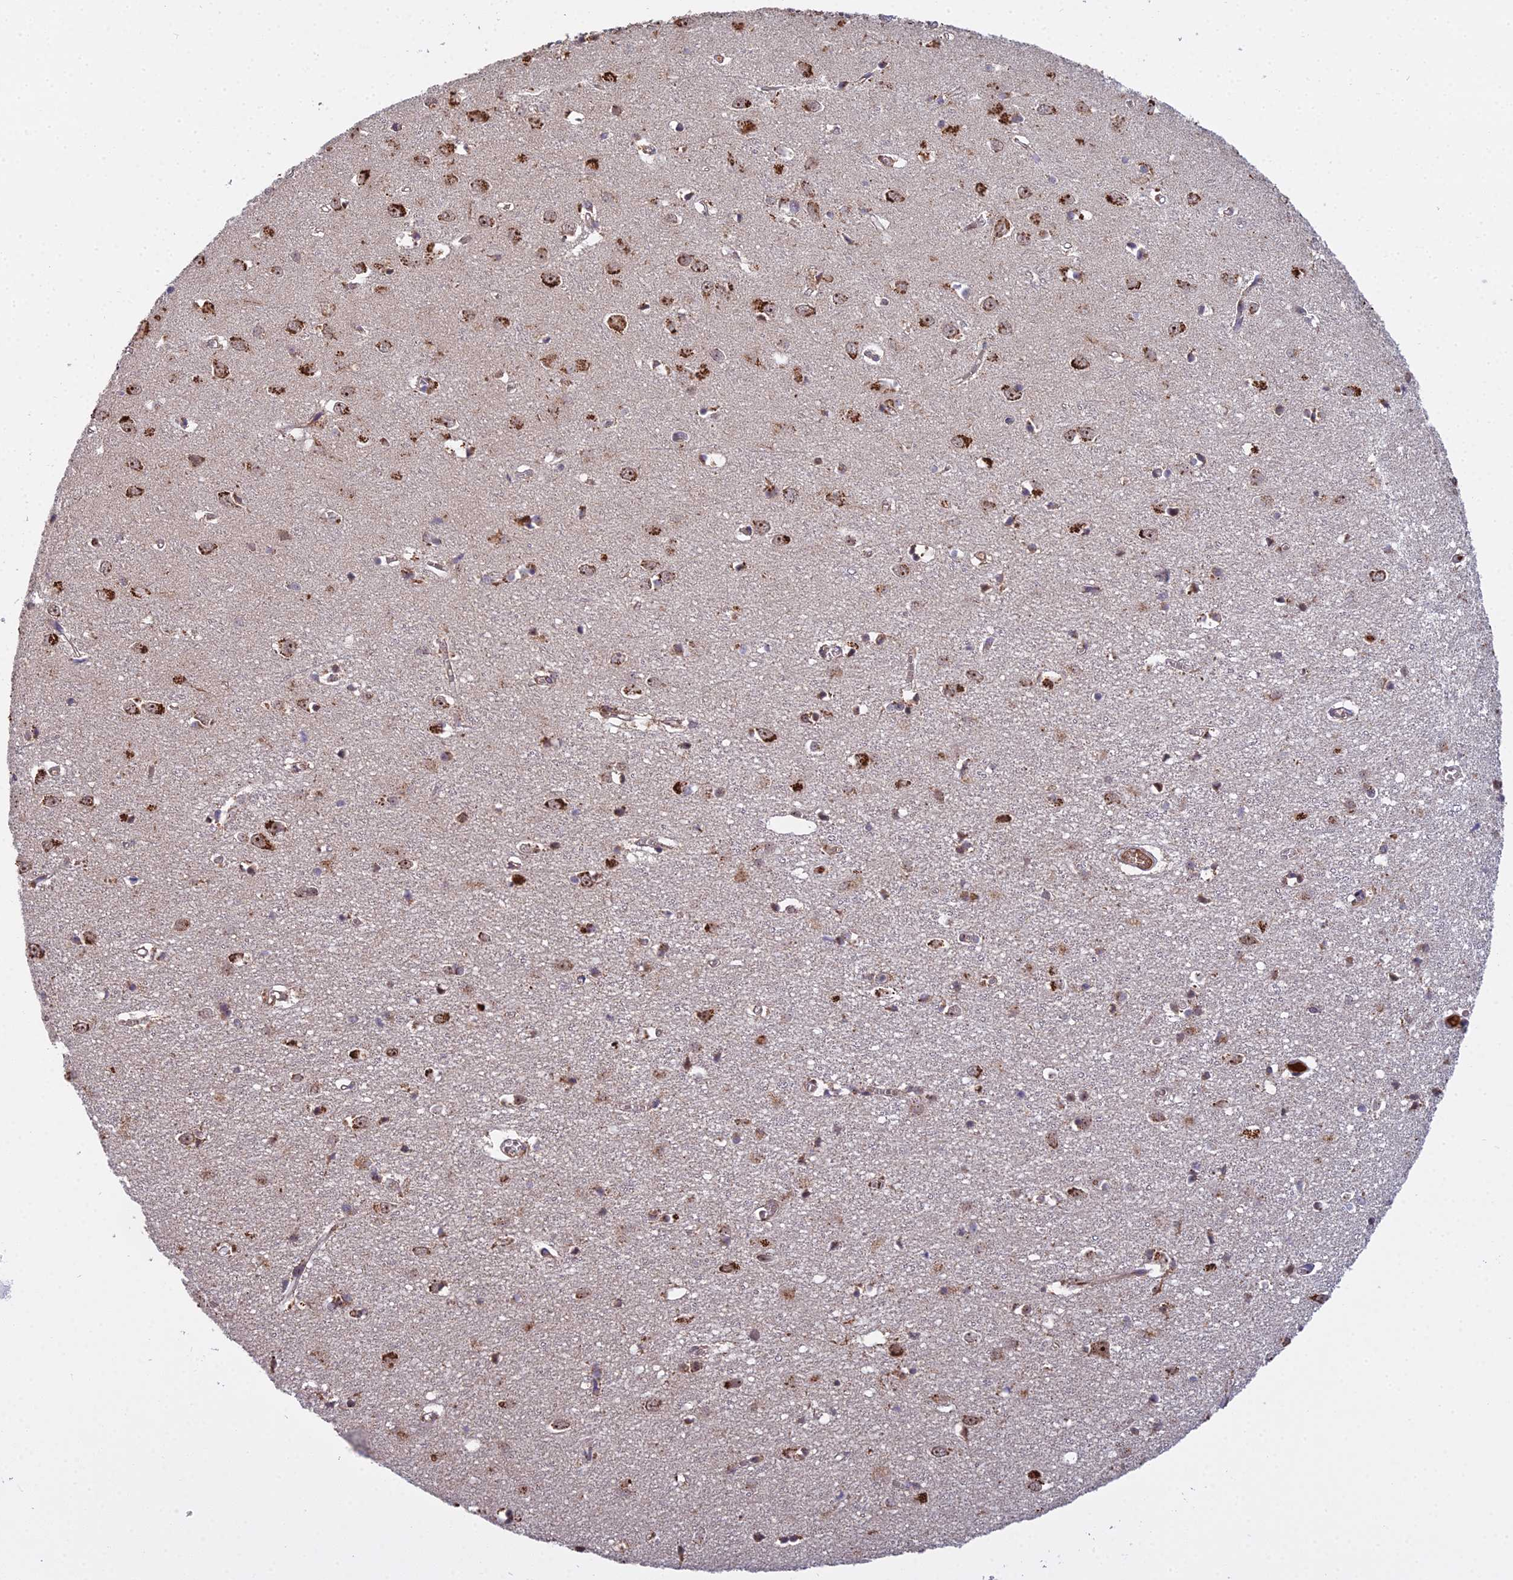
{"staining": {"intensity": "negative", "quantity": "none", "location": "none"}, "tissue": "cerebral cortex", "cell_type": "Endothelial cells", "image_type": "normal", "snomed": [{"axis": "morphology", "description": "Normal tissue, NOS"}, {"axis": "topography", "description": "Cerebral cortex"}], "caption": "The photomicrograph exhibits no significant staining in endothelial cells of cerebral cortex.", "gene": "MEOX1", "patient": {"sex": "female", "age": 64}}